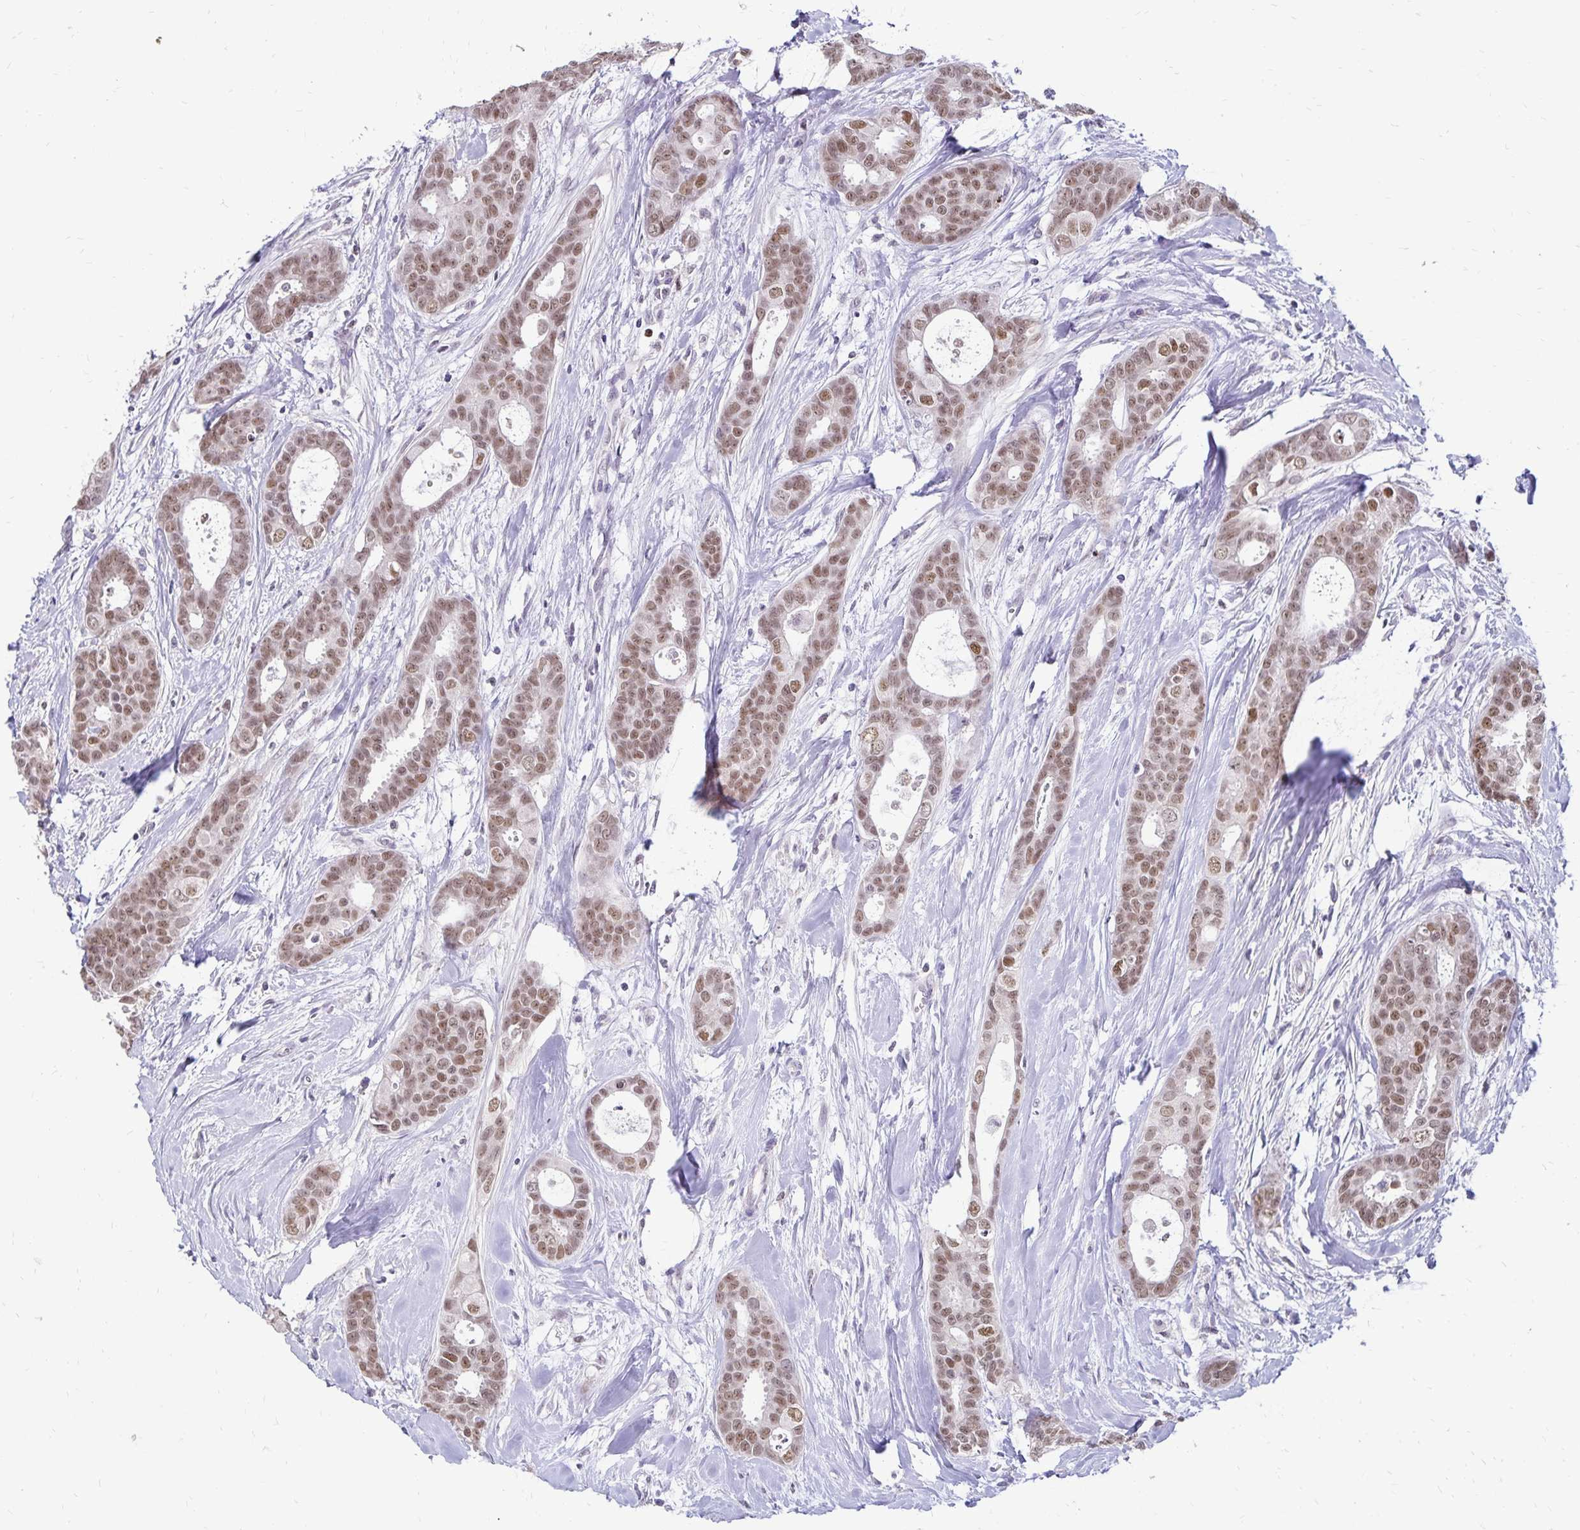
{"staining": {"intensity": "moderate", "quantity": ">75%", "location": "nuclear"}, "tissue": "breast cancer", "cell_type": "Tumor cells", "image_type": "cancer", "snomed": [{"axis": "morphology", "description": "Duct carcinoma"}, {"axis": "topography", "description": "Breast"}], "caption": "A histopathology image of human infiltrating ductal carcinoma (breast) stained for a protein reveals moderate nuclear brown staining in tumor cells.", "gene": "POLB", "patient": {"sex": "female", "age": 45}}